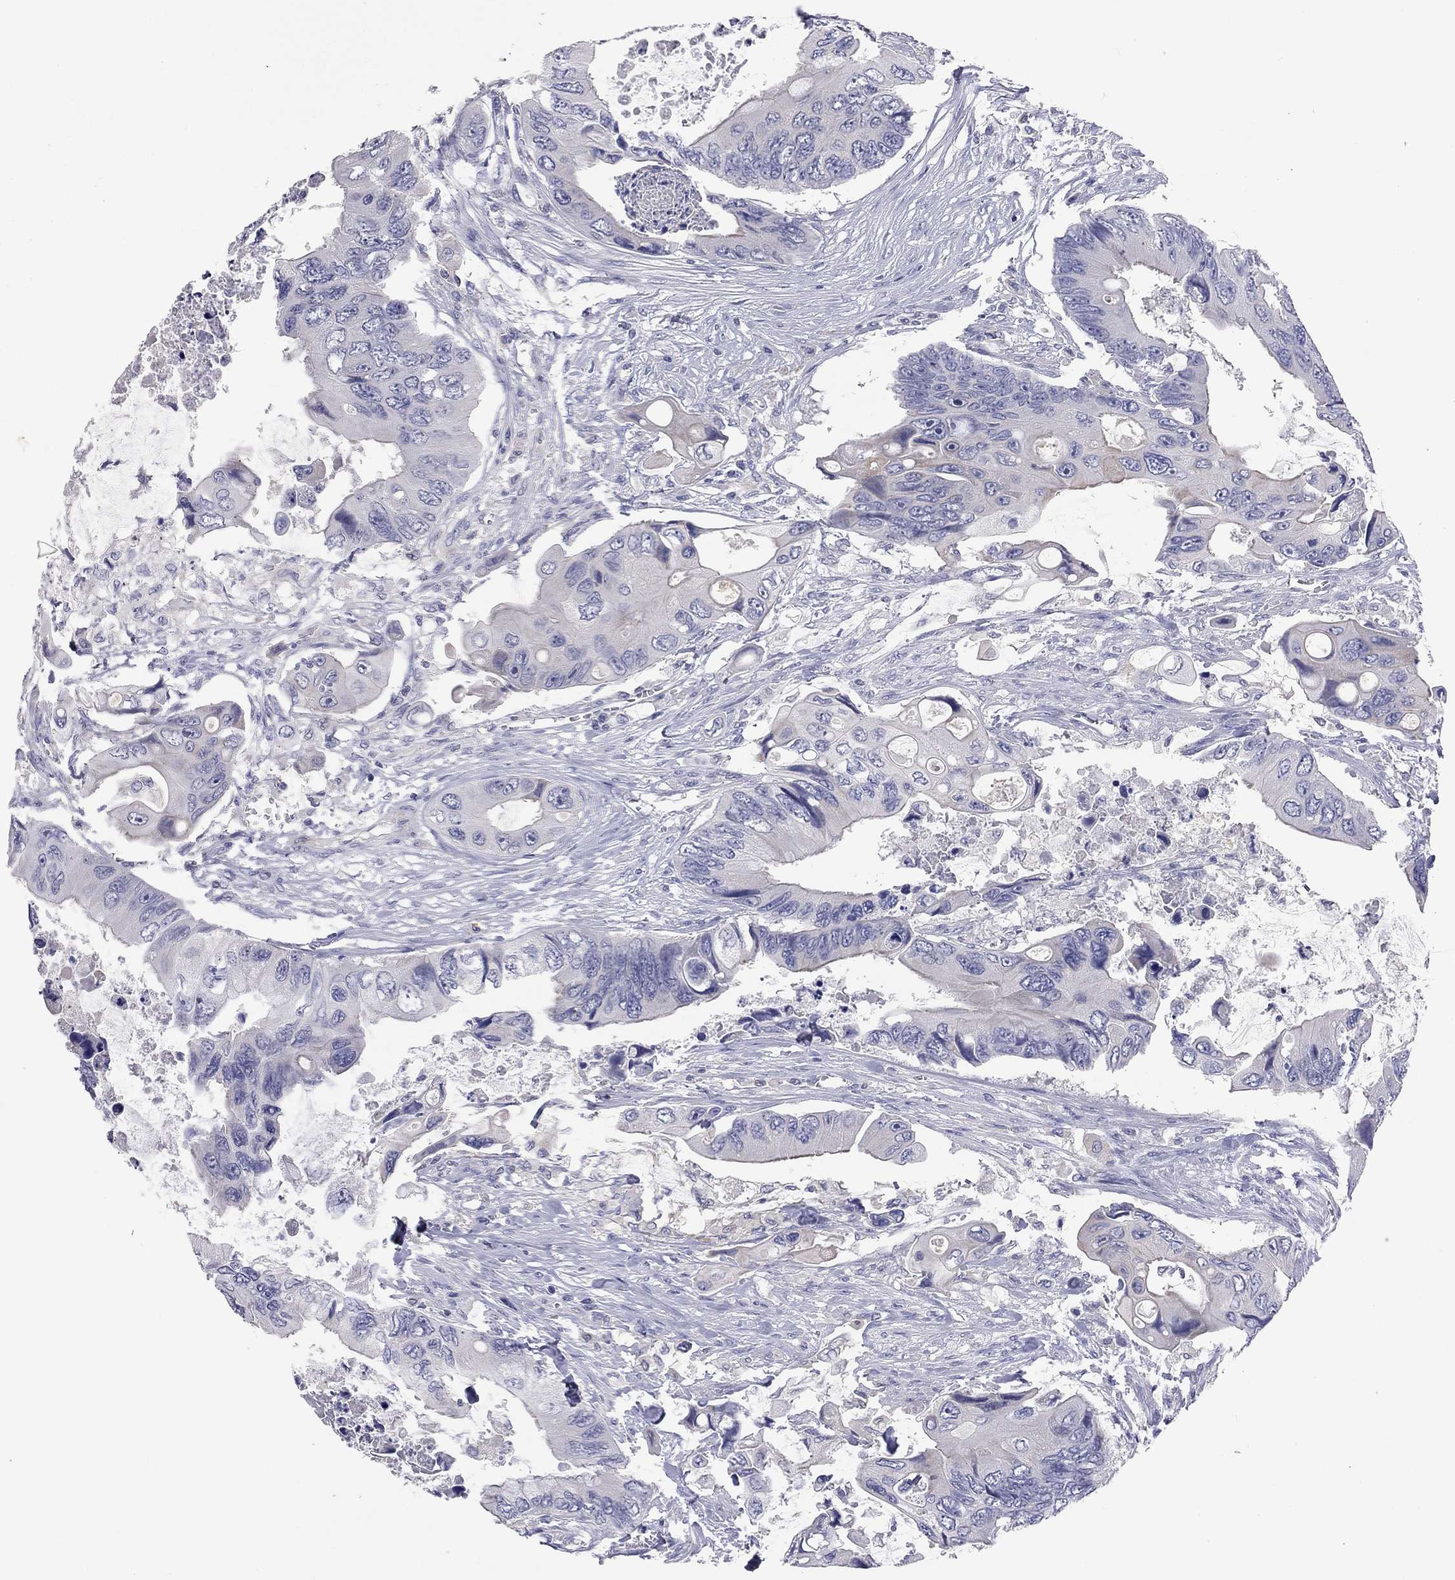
{"staining": {"intensity": "negative", "quantity": "none", "location": "none"}, "tissue": "colorectal cancer", "cell_type": "Tumor cells", "image_type": "cancer", "snomed": [{"axis": "morphology", "description": "Adenocarcinoma, NOS"}, {"axis": "topography", "description": "Rectum"}], "caption": "An immunohistochemistry (IHC) micrograph of colorectal adenocarcinoma is shown. There is no staining in tumor cells of colorectal adenocarcinoma.", "gene": "KCNB1", "patient": {"sex": "male", "age": 63}}